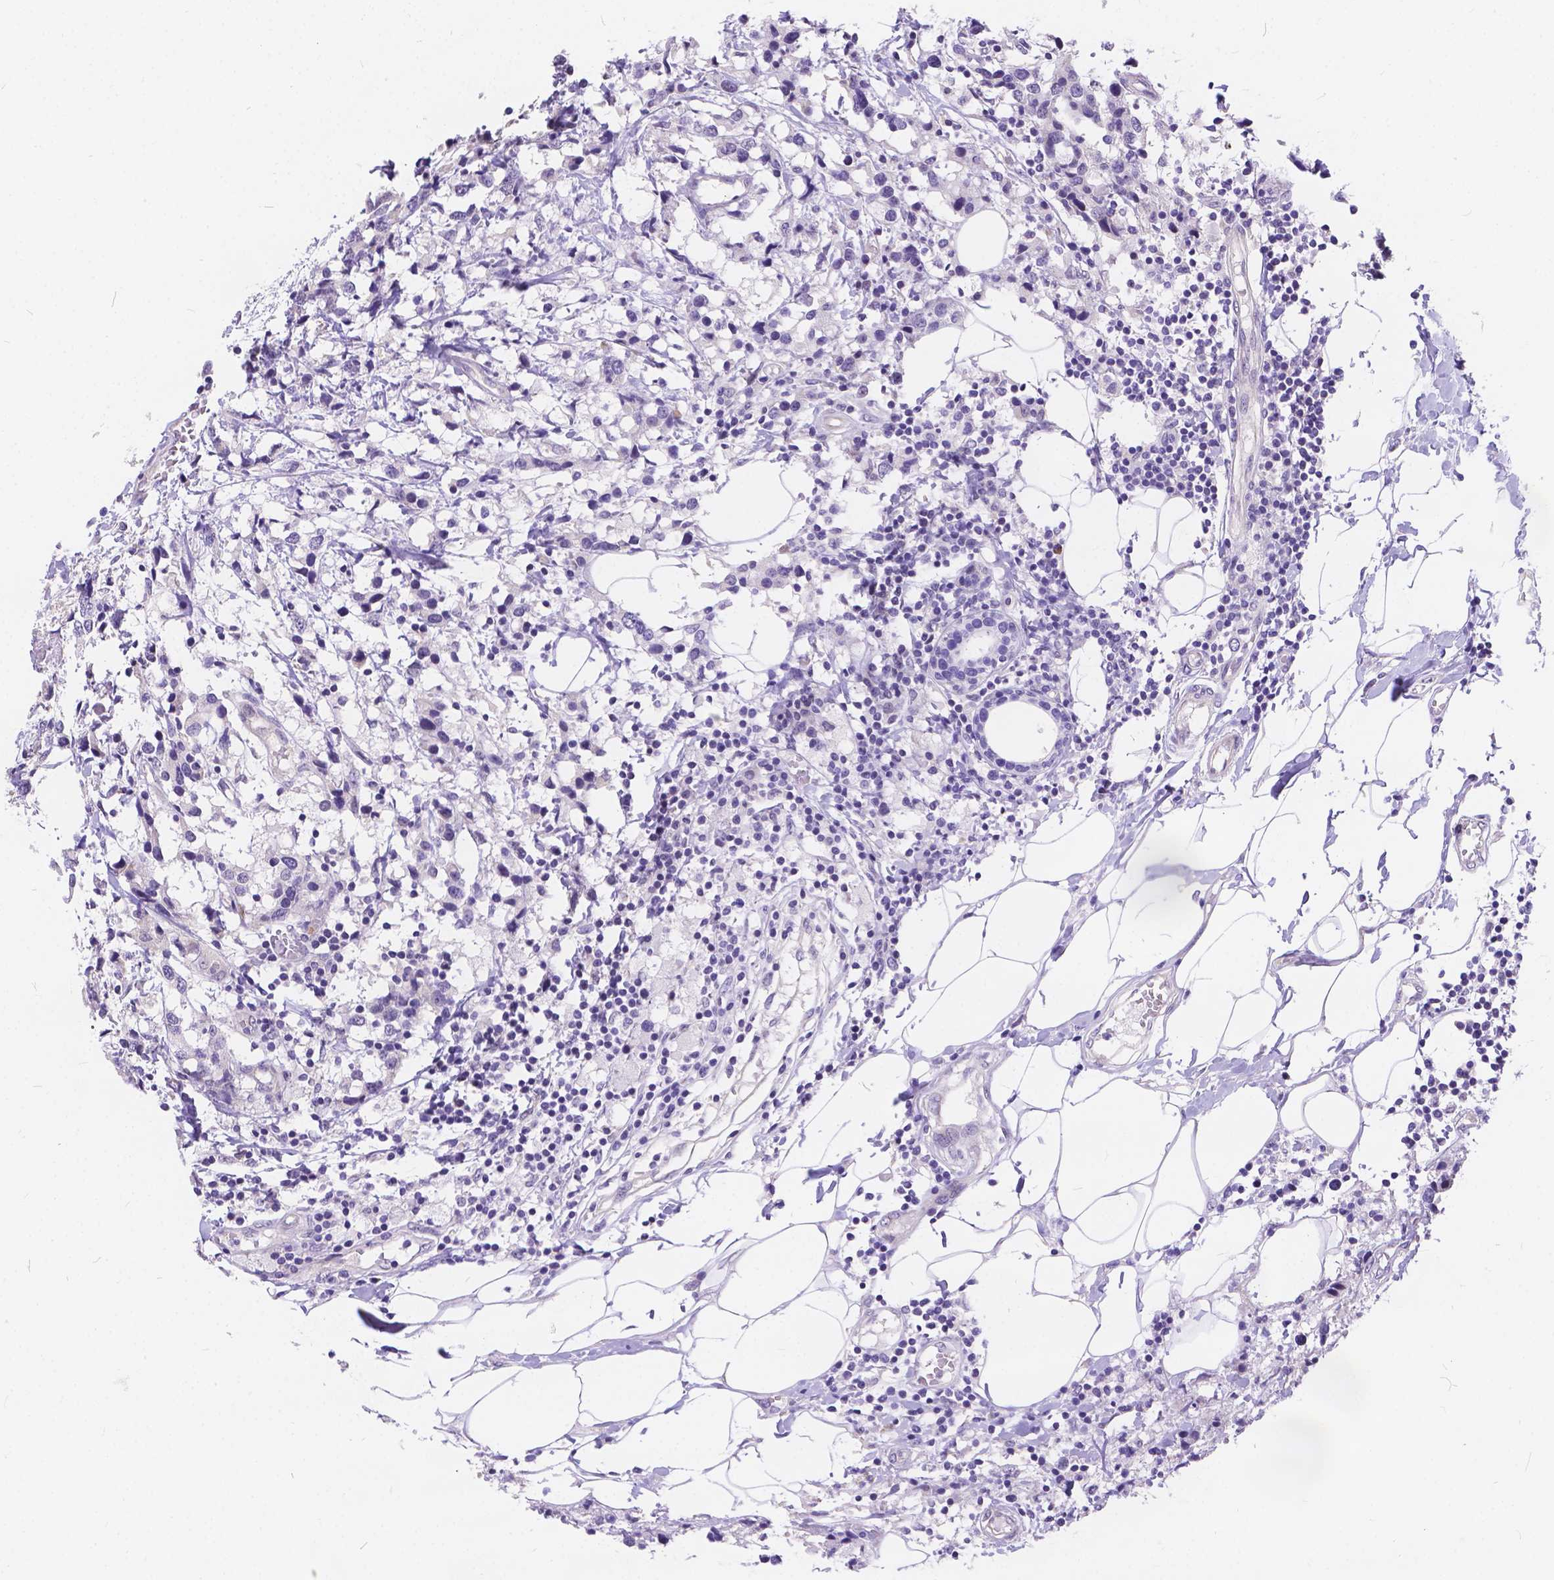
{"staining": {"intensity": "negative", "quantity": "none", "location": "none"}, "tissue": "breast cancer", "cell_type": "Tumor cells", "image_type": "cancer", "snomed": [{"axis": "morphology", "description": "Lobular carcinoma"}, {"axis": "topography", "description": "Breast"}], "caption": "Breast cancer was stained to show a protein in brown. There is no significant expression in tumor cells.", "gene": "DLEC1", "patient": {"sex": "female", "age": 59}}